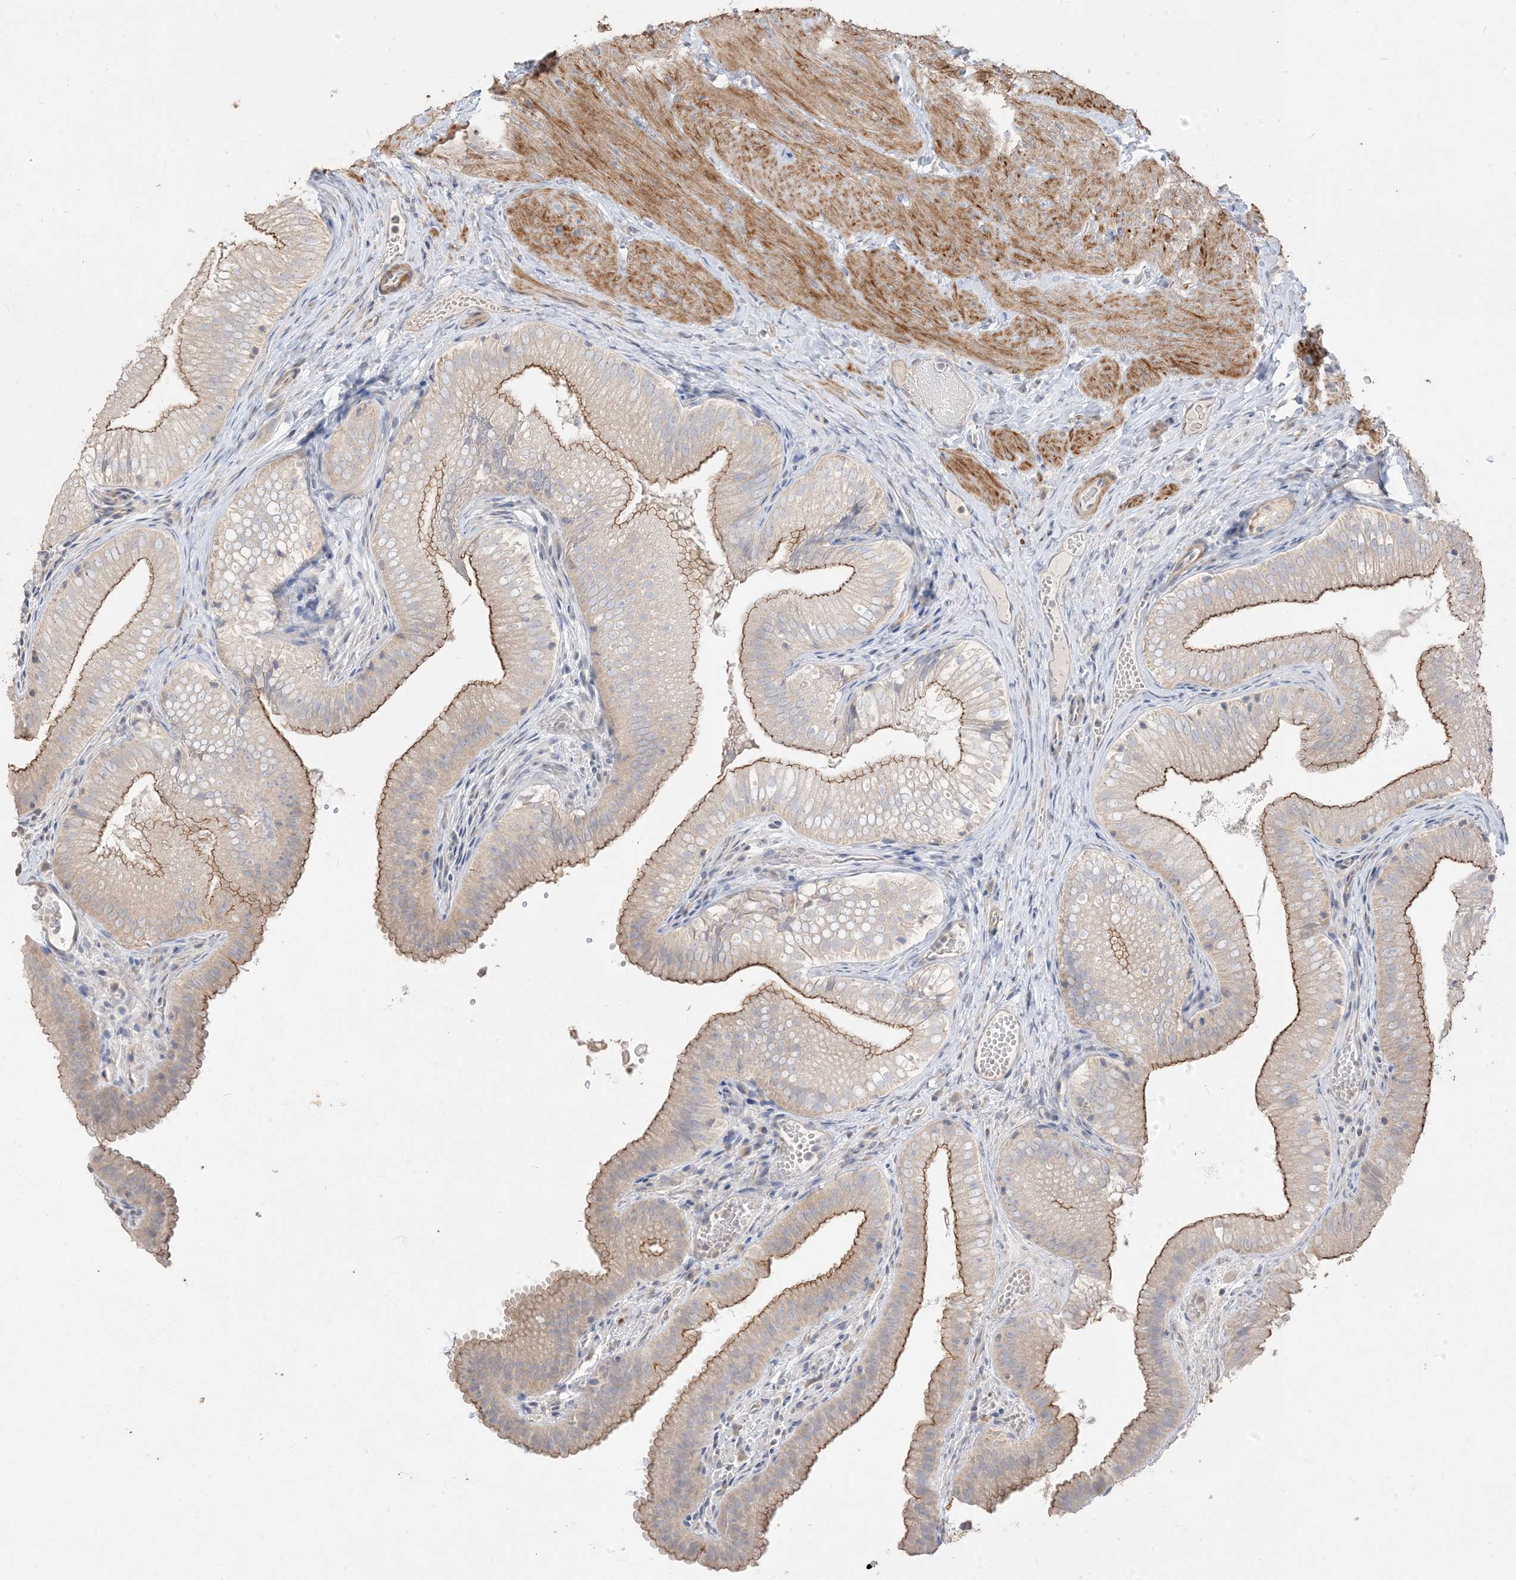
{"staining": {"intensity": "moderate", "quantity": "25%-75%", "location": "cytoplasmic/membranous"}, "tissue": "gallbladder", "cell_type": "Glandular cells", "image_type": "normal", "snomed": [{"axis": "morphology", "description": "Normal tissue, NOS"}, {"axis": "topography", "description": "Gallbladder"}], "caption": "Immunohistochemistry (IHC) (DAB) staining of benign gallbladder shows moderate cytoplasmic/membranous protein positivity in about 25%-75% of glandular cells. The staining was performed using DAB to visualize the protein expression in brown, while the nuclei were stained in blue with hematoxylin (Magnification: 20x).", "gene": "RNF175", "patient": {"sex": "female", "age": 30}}